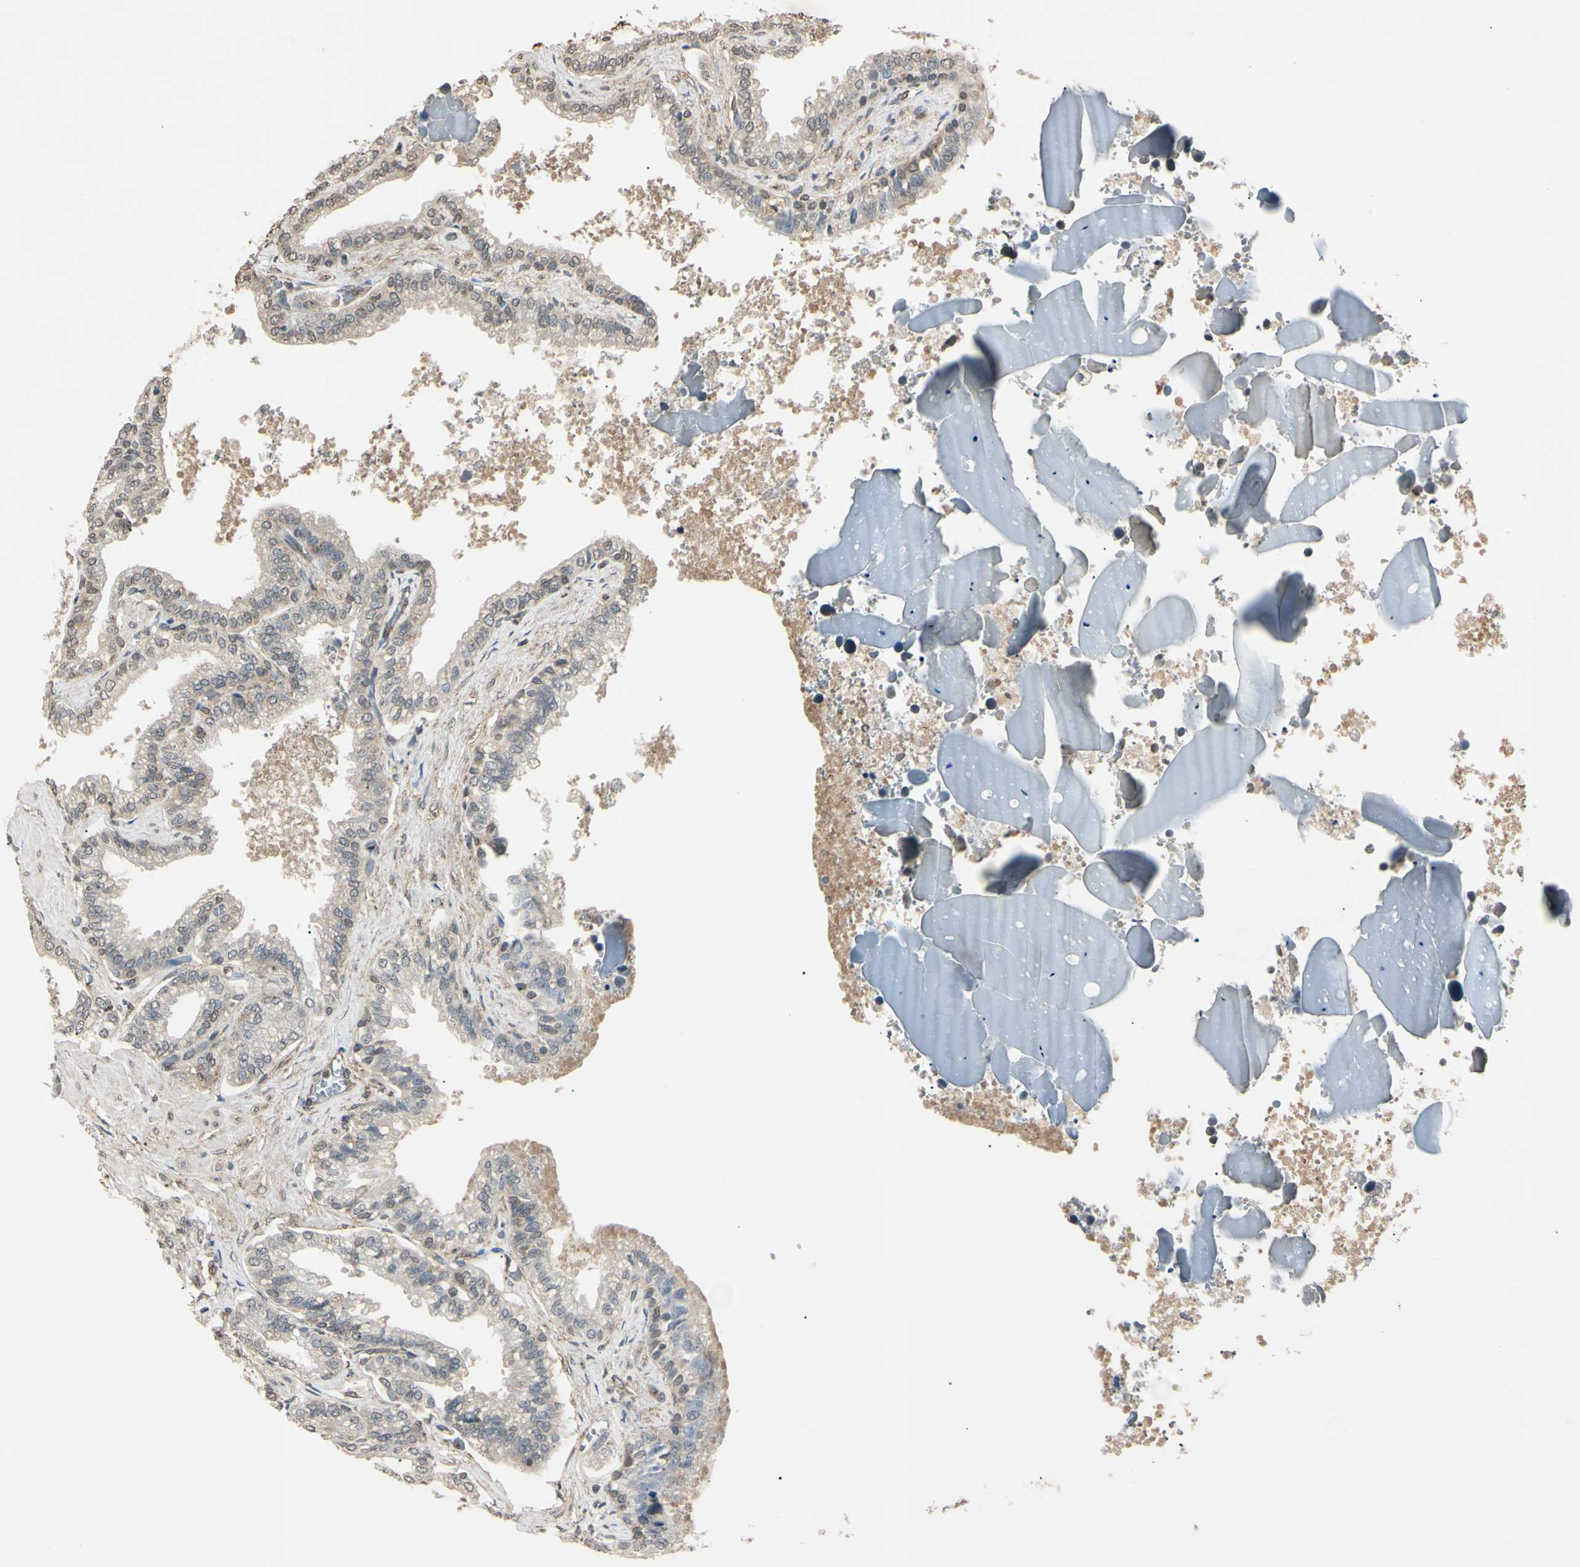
{"staining": {"intensity": "weak", "quantity": "<25%", "location": "cytoplasmic/membranous"}, "tissue": "seminal vesicle", "cell_type": "Glandular cells", "image_type": "normal", "snomed": [{"axis": "morphology", "description": "Normal tissue, NOS"}, {"axis": "topography", "description": "Seminal veicle"}], "caption": "Immunohistochemical staining of unremarkable seminal vesicle reveals no significant positivity in glandular cells. (DAB IHC with hematoxylin counter stain).", "gene": "EPN1", "patient": {"sex": "male", "age": 46}}